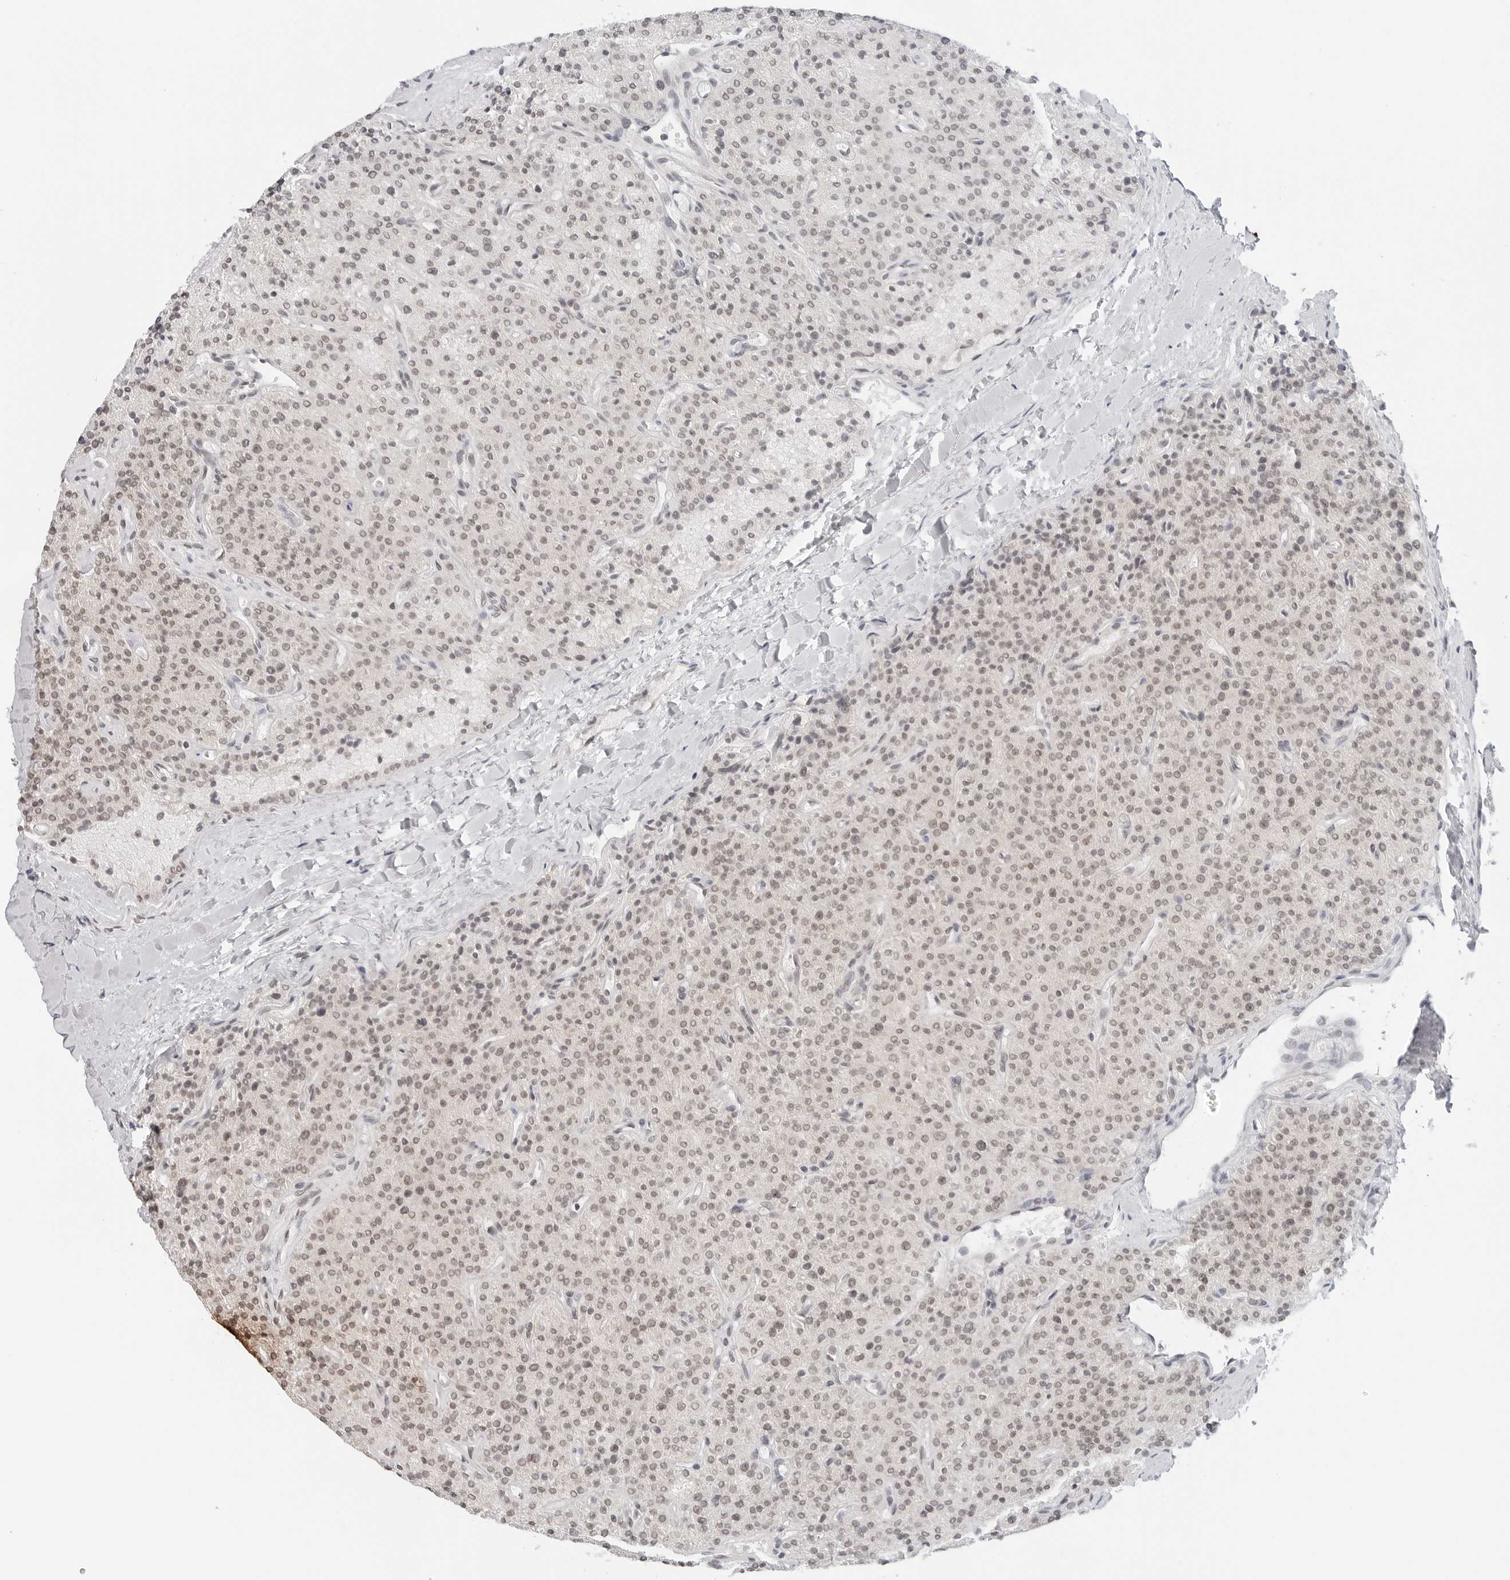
{"staining": {"intensity": "weak", "quantity": ">75%", "location": "nuclear"}, "tissue": "parathyroid gland", "cell_type": "Glandular cells", "image_type": "normal", "snomed": [{"axis": "morphology", "description": "Normal tissue, NOS"}, {"axis": "topography", "description": "Parathyroid gland"}], "caption": "Immunohistochemical staining of benign human parathyroid gland displays low levels of weak nuclear staining in about >75% of glandular cells.", "gene": "METAP1", "patient": {"sex": "male", "age": 46}}